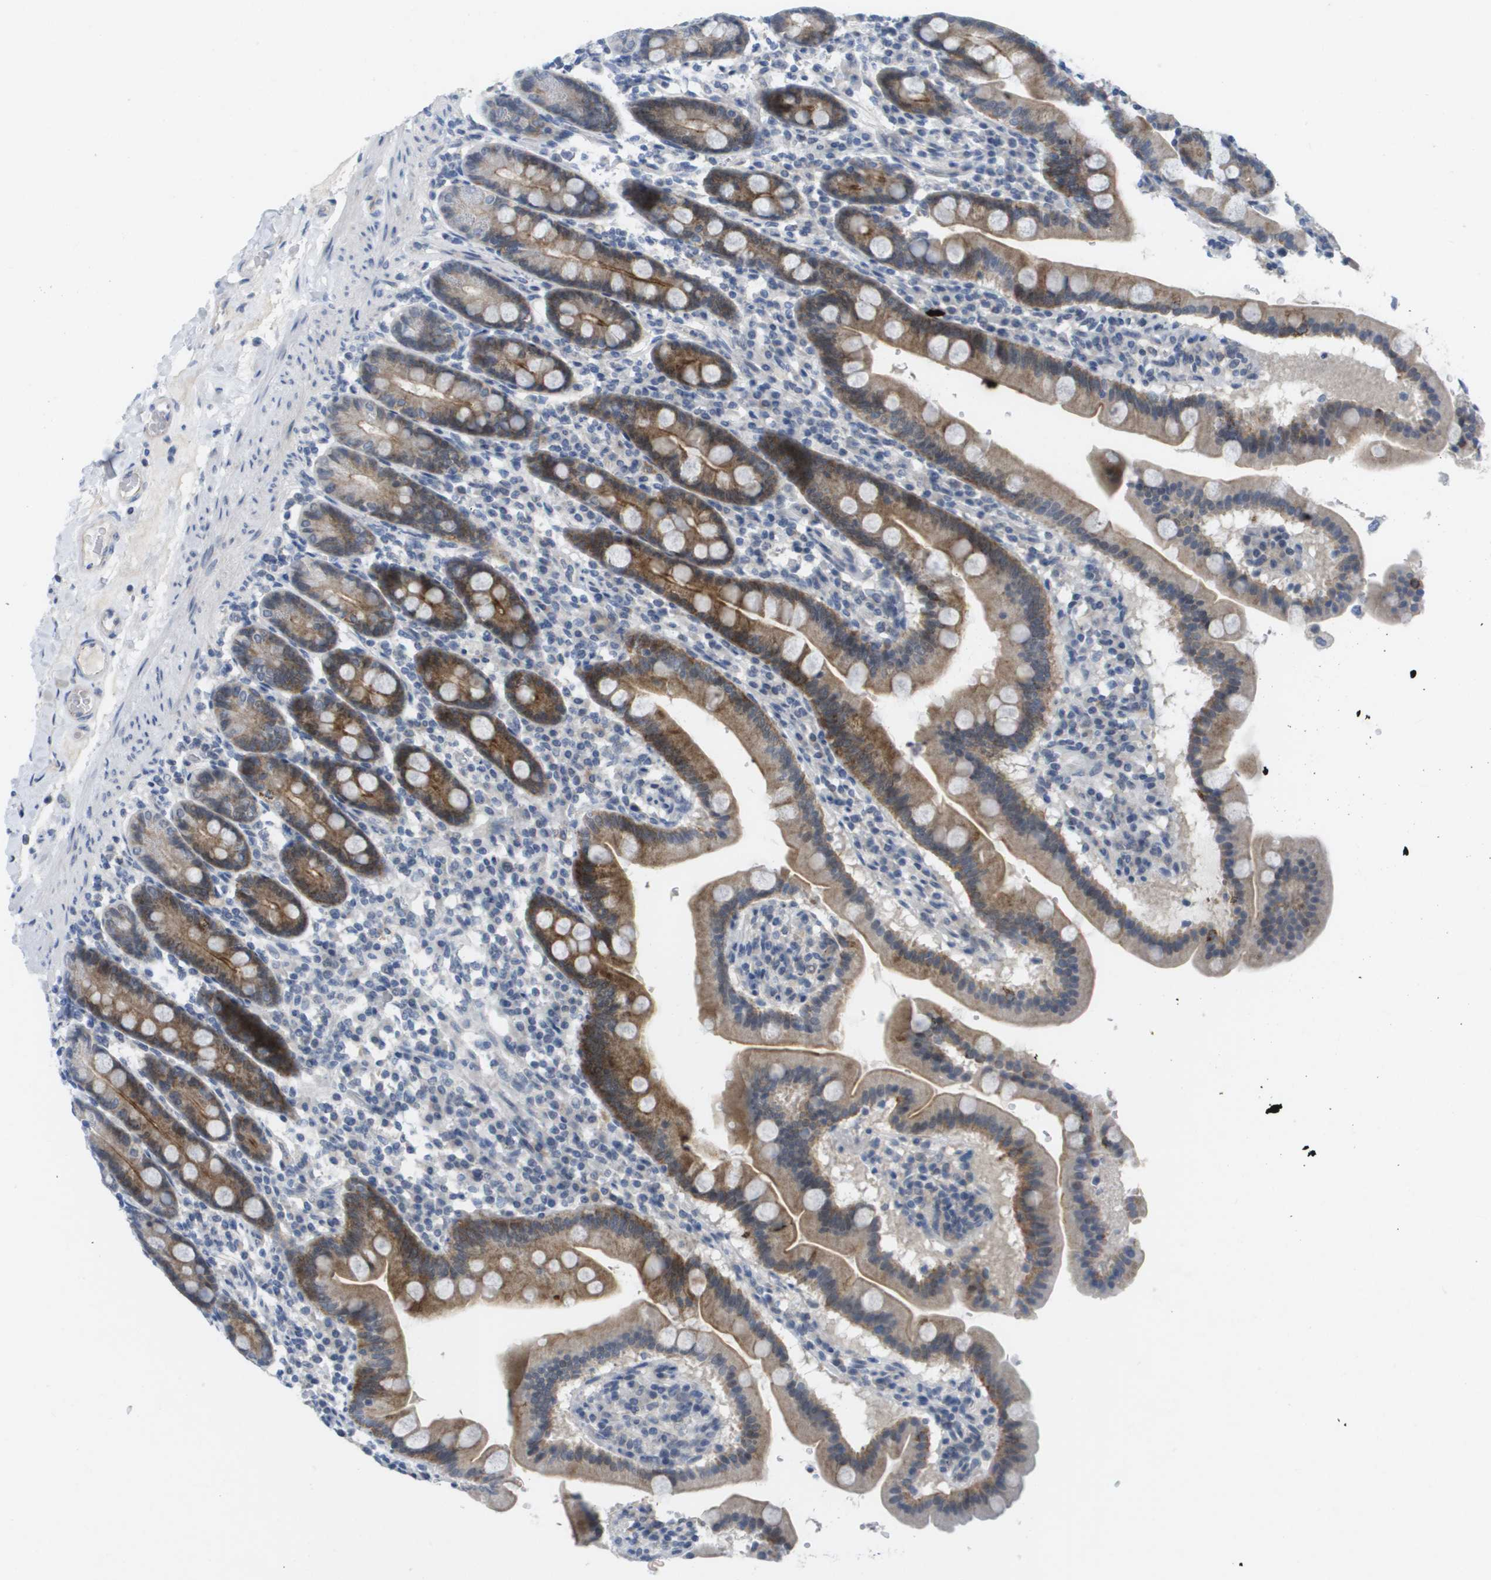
{"staining": {"intensity": "strong", "quantity": ">75%", "location": "cytoplasmic/membranous"}, "tissue": "duodenum", "cell_type": "Glandular cells", "image_type": "normal", "snomed": [{"axis": "morphology", "description": "Normal tissue, NOS"}, {"axis": "topography", "description": "Duodenum"}], "caption": "Duodenum stained with DAB immunohistochemistry (IHC) shows high levels of strong cytoplasmic/membranous positivity in approximately >75% of glandular cells.", "gene": "PDE4A", "patient": {"sex": "male", "age": 50}}